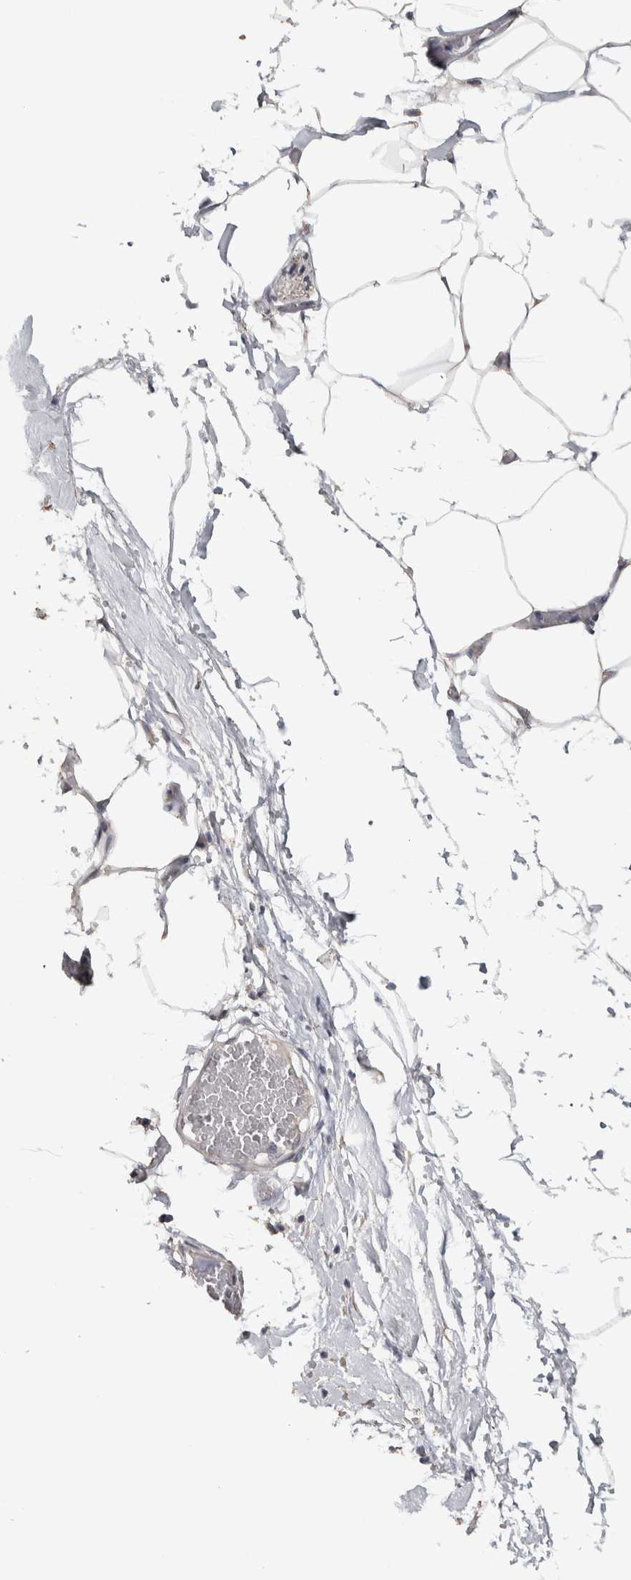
{"staining": {"intensity": "negative", "quantity": "none", "location": "none"}, "tissue": "adipose tissue", "cell_type": "Adipocytes", "image_type": "normal", "snomed": [{"axis": "morphology", "description": "Normal tissue, NOS"}, {"axis": "morphology", "description": "Adenocarcinoma, NOS"}, {"axis": "topography", "description": "Colon"}, {"axis": "topography", "description": "Peripheral nerve tissue"}], "caption": "Adipocytes show no significant positivity in benign adipose tissue. (Stains: DAB (3,3'-diaminobenzidine) immunohistochemistry with hematoxylin counter stain, Microscopy: brightfield microscopy at high magnification).", "gene": "NECAB1", "patient": {"sex": "male", "age": 14}}